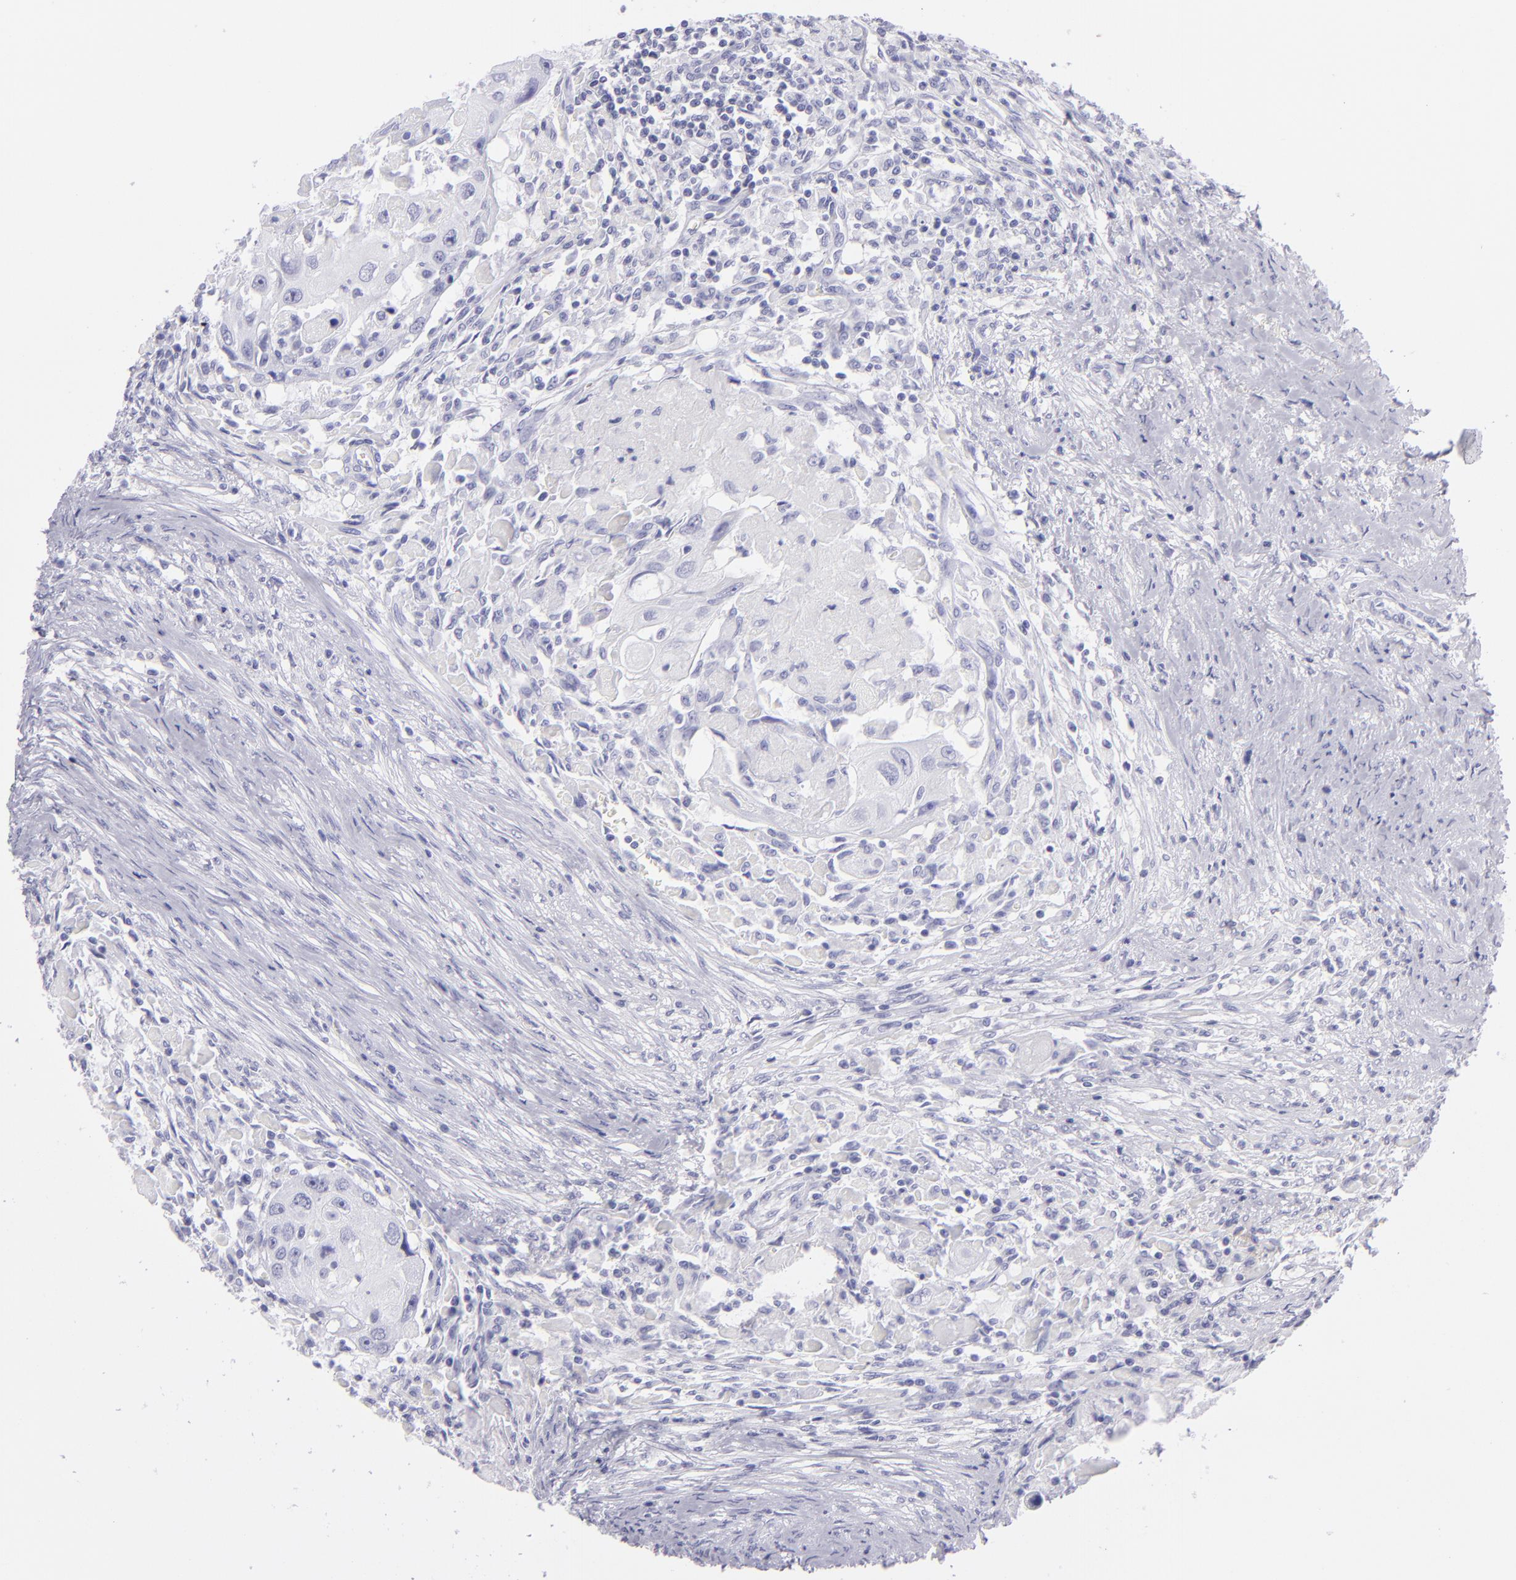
{"staining": {"intensity": "negative", "quantity": "none", "location": "none"}, "tissue": "head and neck cancer", "cell_type": "Tumor cells", "image_type": "cancer", "snomed": [{"axis": "morphology", "description": "Squamous cell carcinoma, NOS"}, {"axis": "topography", "description": "Head-Neck"}], "caption": "Head and neck squamous cell carcinoma stained for a protein using IHC shows no expression tumor cells.", "gene": "PVALB", "patient": {"sex": "male", "age": 64}}